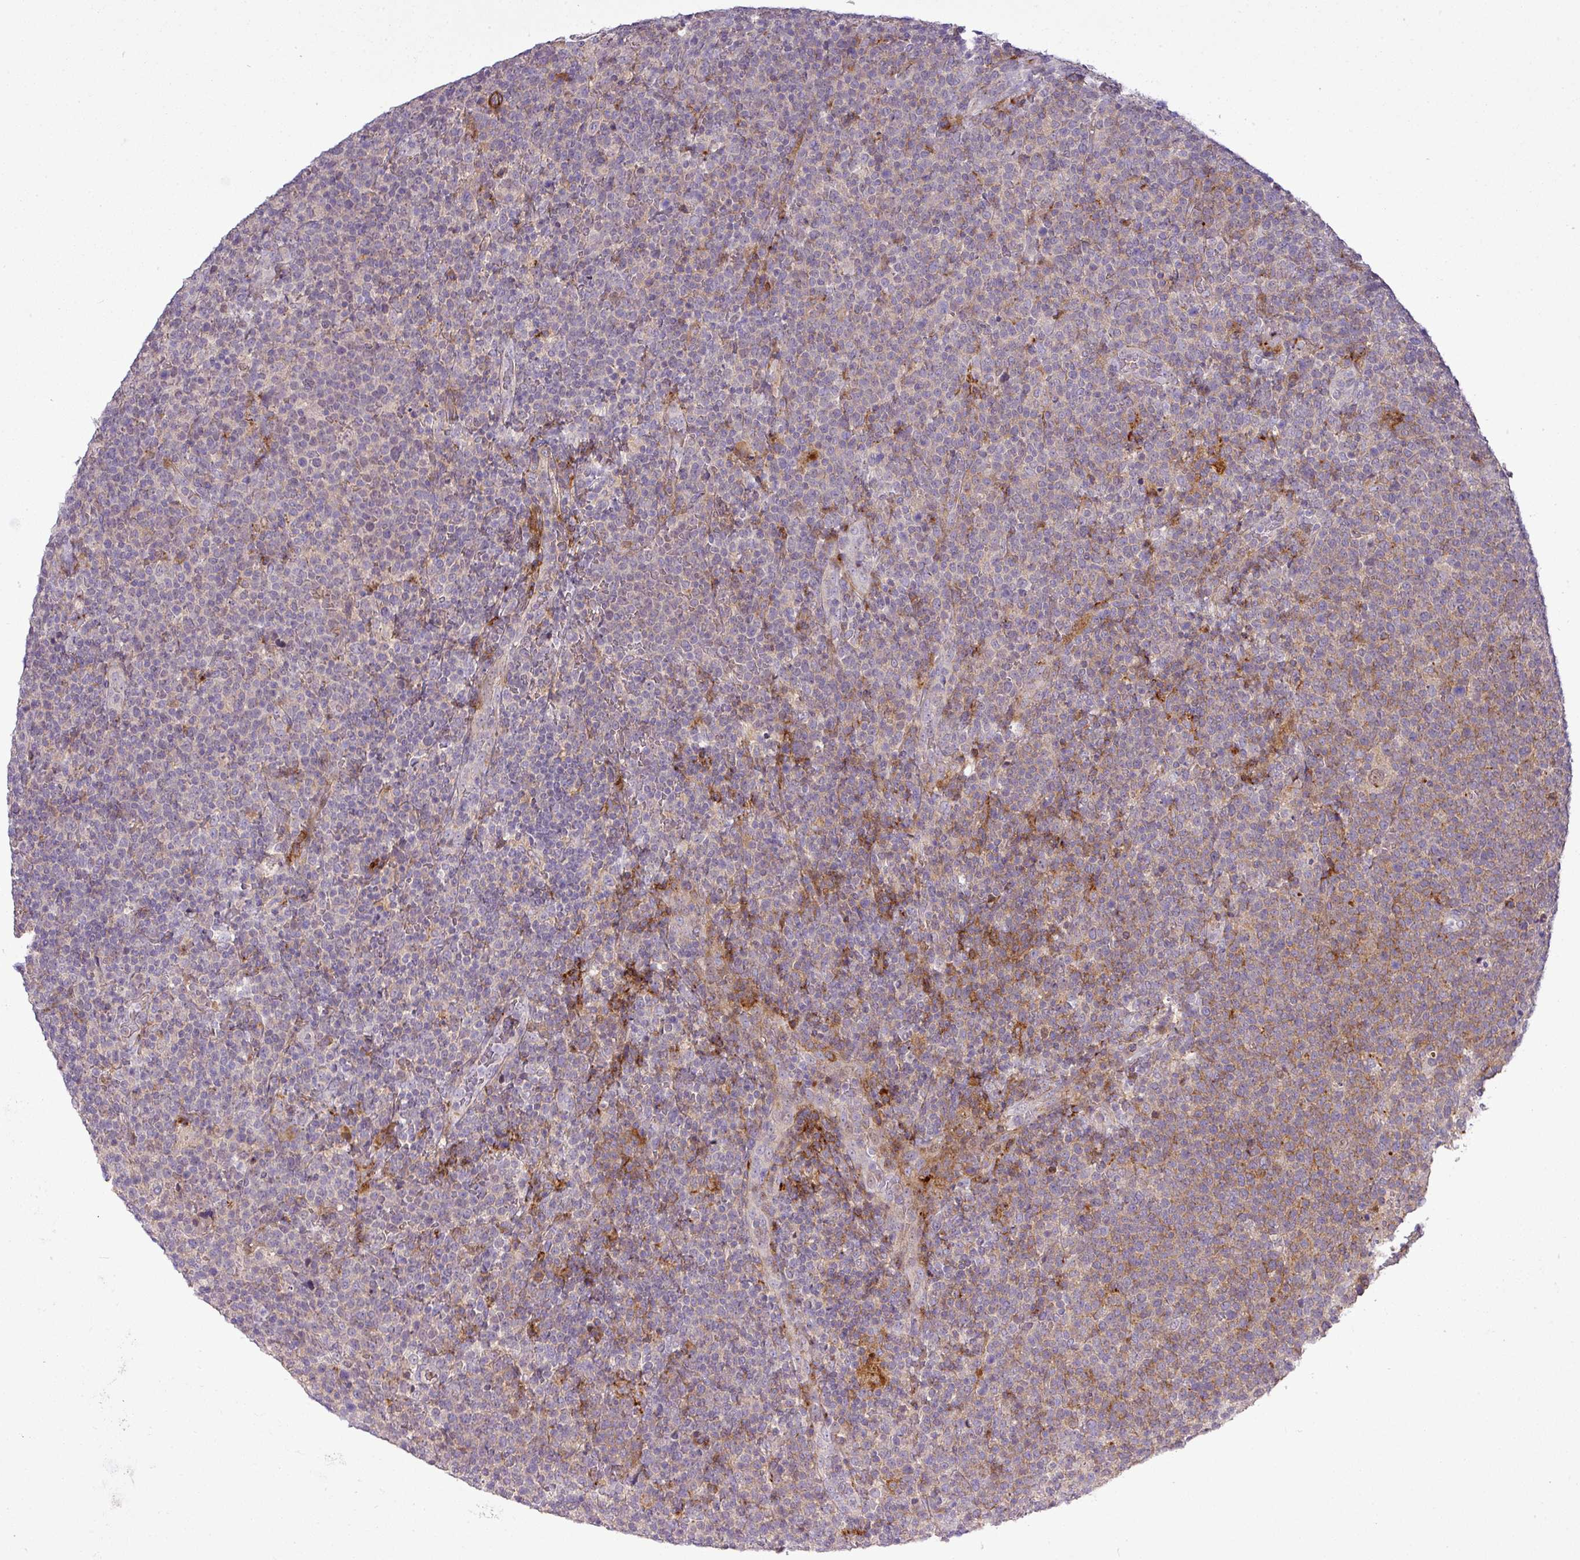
{"staining": {"intensity": "weak", "quantity": "<25%", "location": "cytoplasmic/membranous"}, "tissue": "lymphoma", "cell_type": "Tumor cells", "image_type": "cancer", "snomed": [{"axis": "morphology", "description": "Malignant lymphoma, non-Hodgkin's type, High grade"}, {"axis": "topography", "description": "Lymph node"}], "caption": "An image of high-grade malignant lymphoma, non-Hodgkin's type stained for a protein demonstrates no brown staining in tumor cells.", "gene": "TPRA1", "patient": {"sex": "male", "age": 61}}